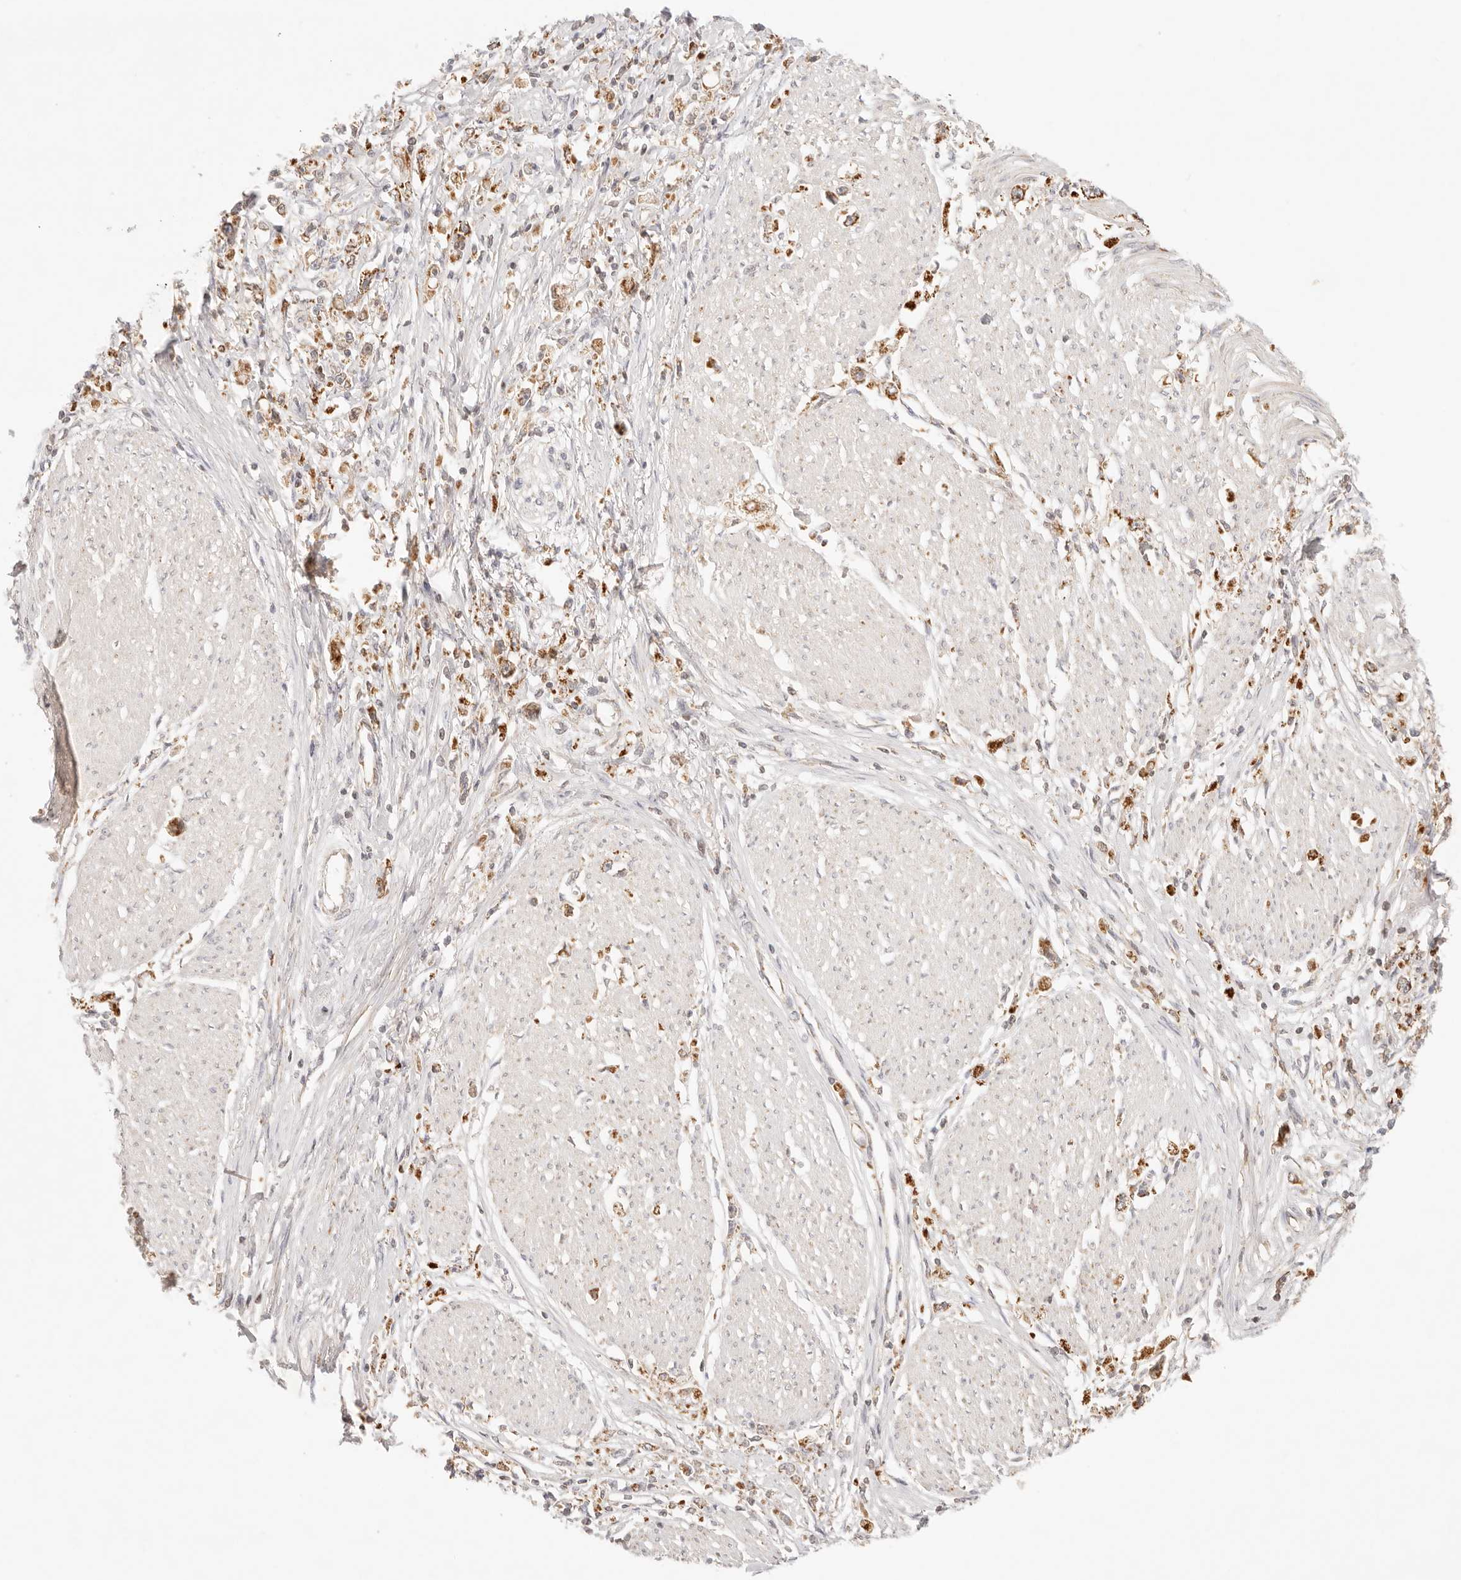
{"staining": {"intensity": "strong", "quantity": ">75%", "location": "cytoplasmic/membranous"}, "tissue": "stomach cancer", "cell_type": "Tumor cells", "image_type": "cancer", "snomed": [{"axis": "morphology", "description": "Adenocarcinoma, NOS"}, {"axis": "topography", "description": "Stomach"}], "caption": "A micrograph of human adenocarcinoma (stomach) stained for a protein shows strong cytoplasmic/membranous brown staining in tumor cells. The staining was performed using DAB (3,3'-diaminobenzidine) to visualize the protein expression in brown, while the nuclei were stained in blue with hematoxylin (Magnification: 20x).", "gene": "COA6", "patient": {"sex": "female", "age": 59}}